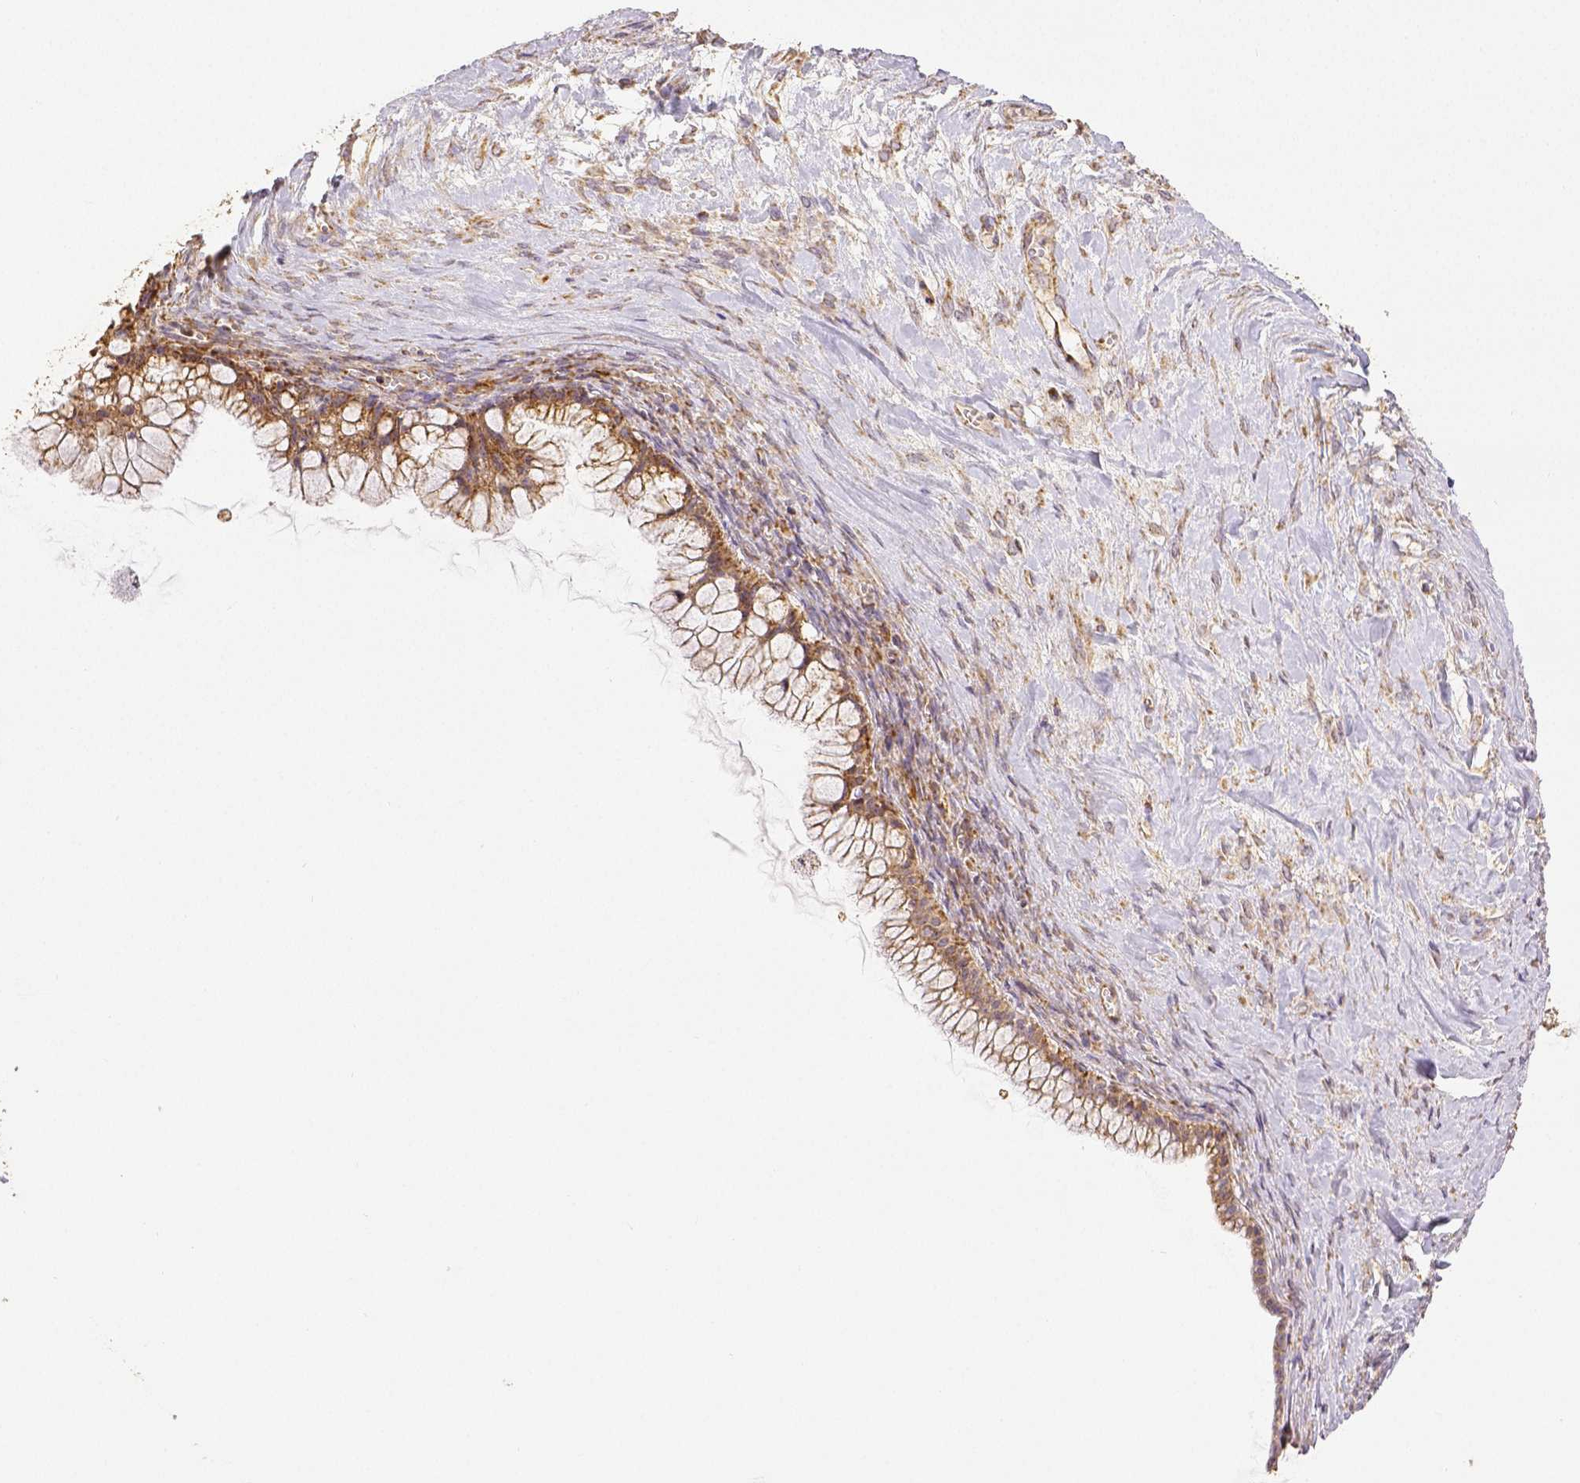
{"staining": {"intensity": "weak", "quantity": ">75%", "location": "cytoplasmic/membranous"}, "tissue": "ovarian cancer", "cell_type": "Tumor cells", "image_type": "cancer", "snomed": [{"axis": "morphology", "description": "Cystadenocarcinoma, mucinous, NOS"}, {"axis": "topography", "description": "Ovary"}], "caption": "Tumor cells exhibit weak cytoplasmic/membranous staining in approximately >75% of cells in ovarian mucinous cystadenocarcinoma. The staining is performed using DAB brown chromogen to label protein expression. The nuclei are counter-stained blue using hematoxylin.", "gene": "SDHB", "patient": {"sex": "female", "age": 41}}